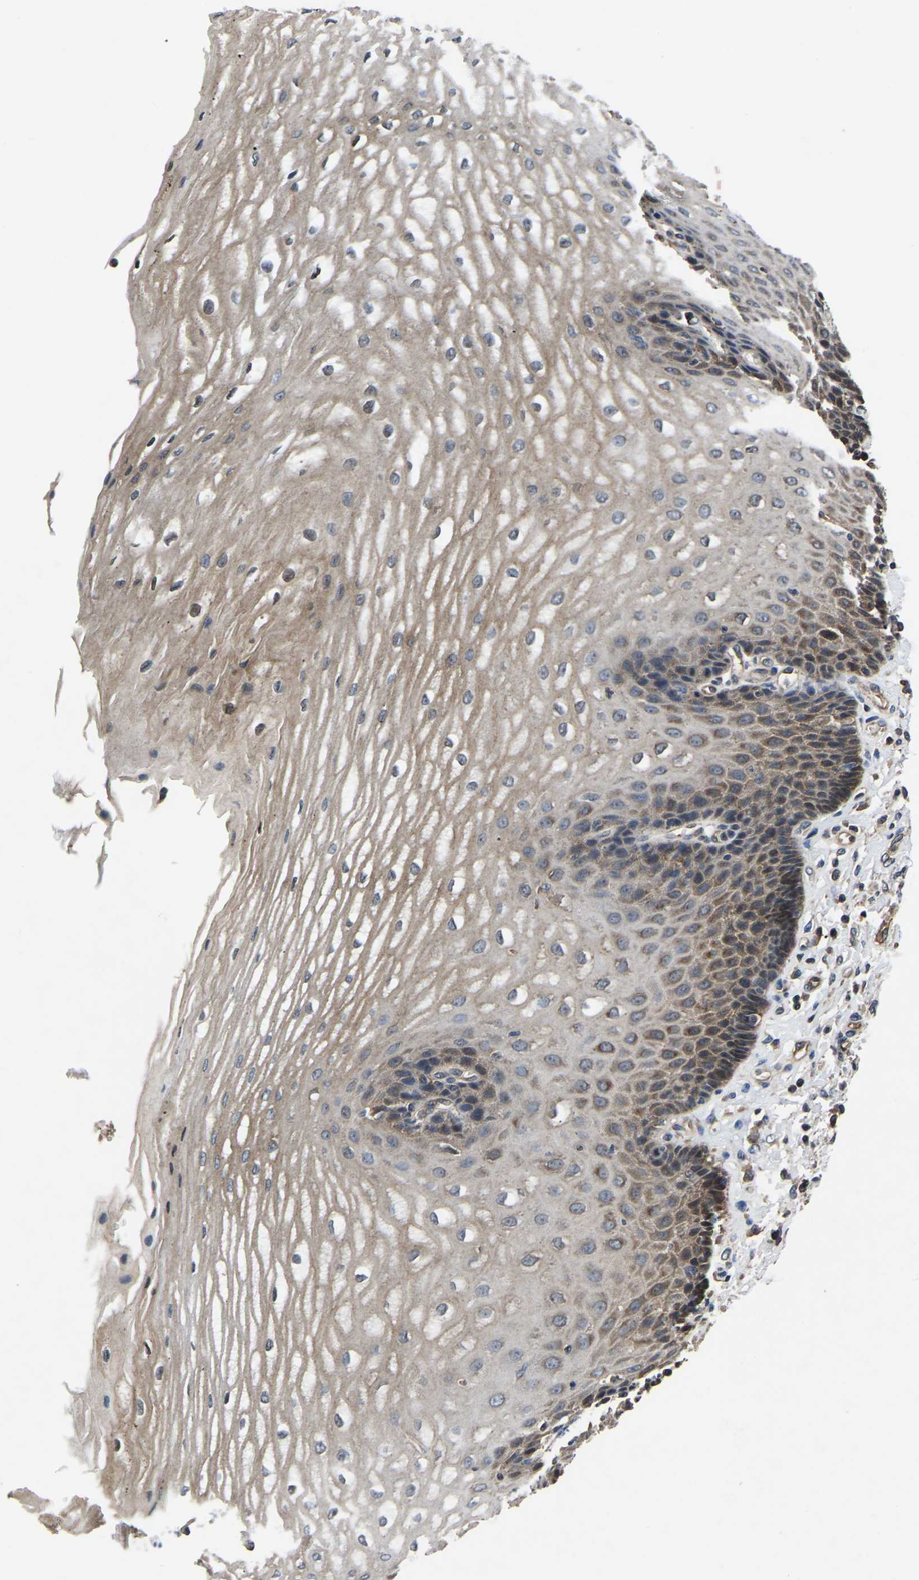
{"staining": {"intensity": "moderate", "quantity": ">75%", "location": "cytoplasmic/membranous"}, "tissue": "esophagus", "cell_type": "Squamous epithelial cells", "image_type": "normal", "snomed": [{"axis": "morphology", "description": "Normal tissue, NOS"}, {"axis": "topography", "description": "Esophagus"}], "caption": "Squamous epithelial cells show medium levels of moderate cytoplasmic/membranous staining in about >75% of cells in normal human esophagus.", "gene": "FGD5", "patient": {"sex": "male", "age": 54}}